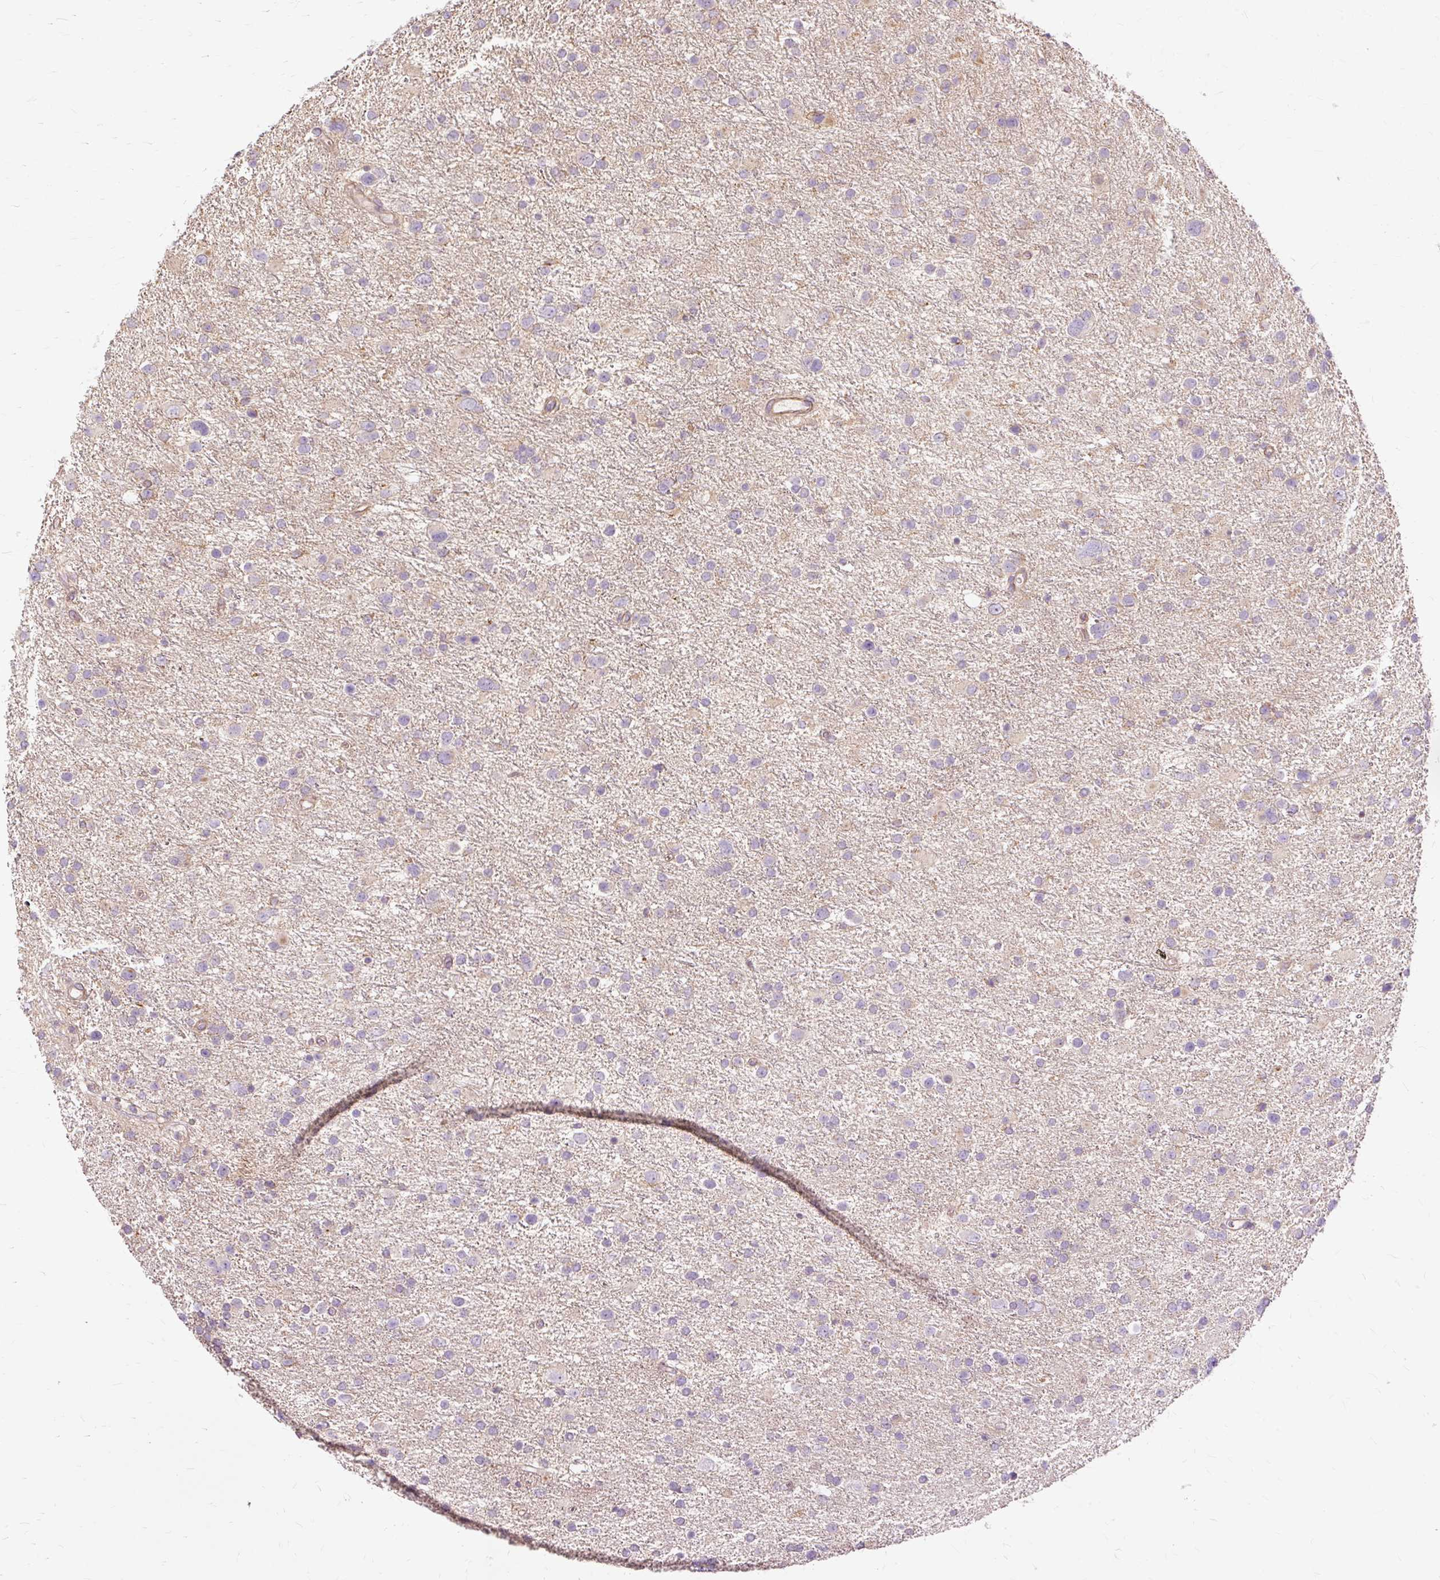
{"staining": {"intensity": "negative", "quantity": "none", "location": "none"}, "tissue": "glioma", "cell_type": "Tumor cells", "image_type": "cancer", "snomed": [{"axis": "morphology", "description": "Glioma, malignant, Low grade"}, {"axis": "topography", "description": "Brain"}], "caption": "Immunohistochemical staining of human glioma reveals no significant staining in tumor cells.", "gene": "TSPAN8", "patient": {"sex": "female", "age": 32}}